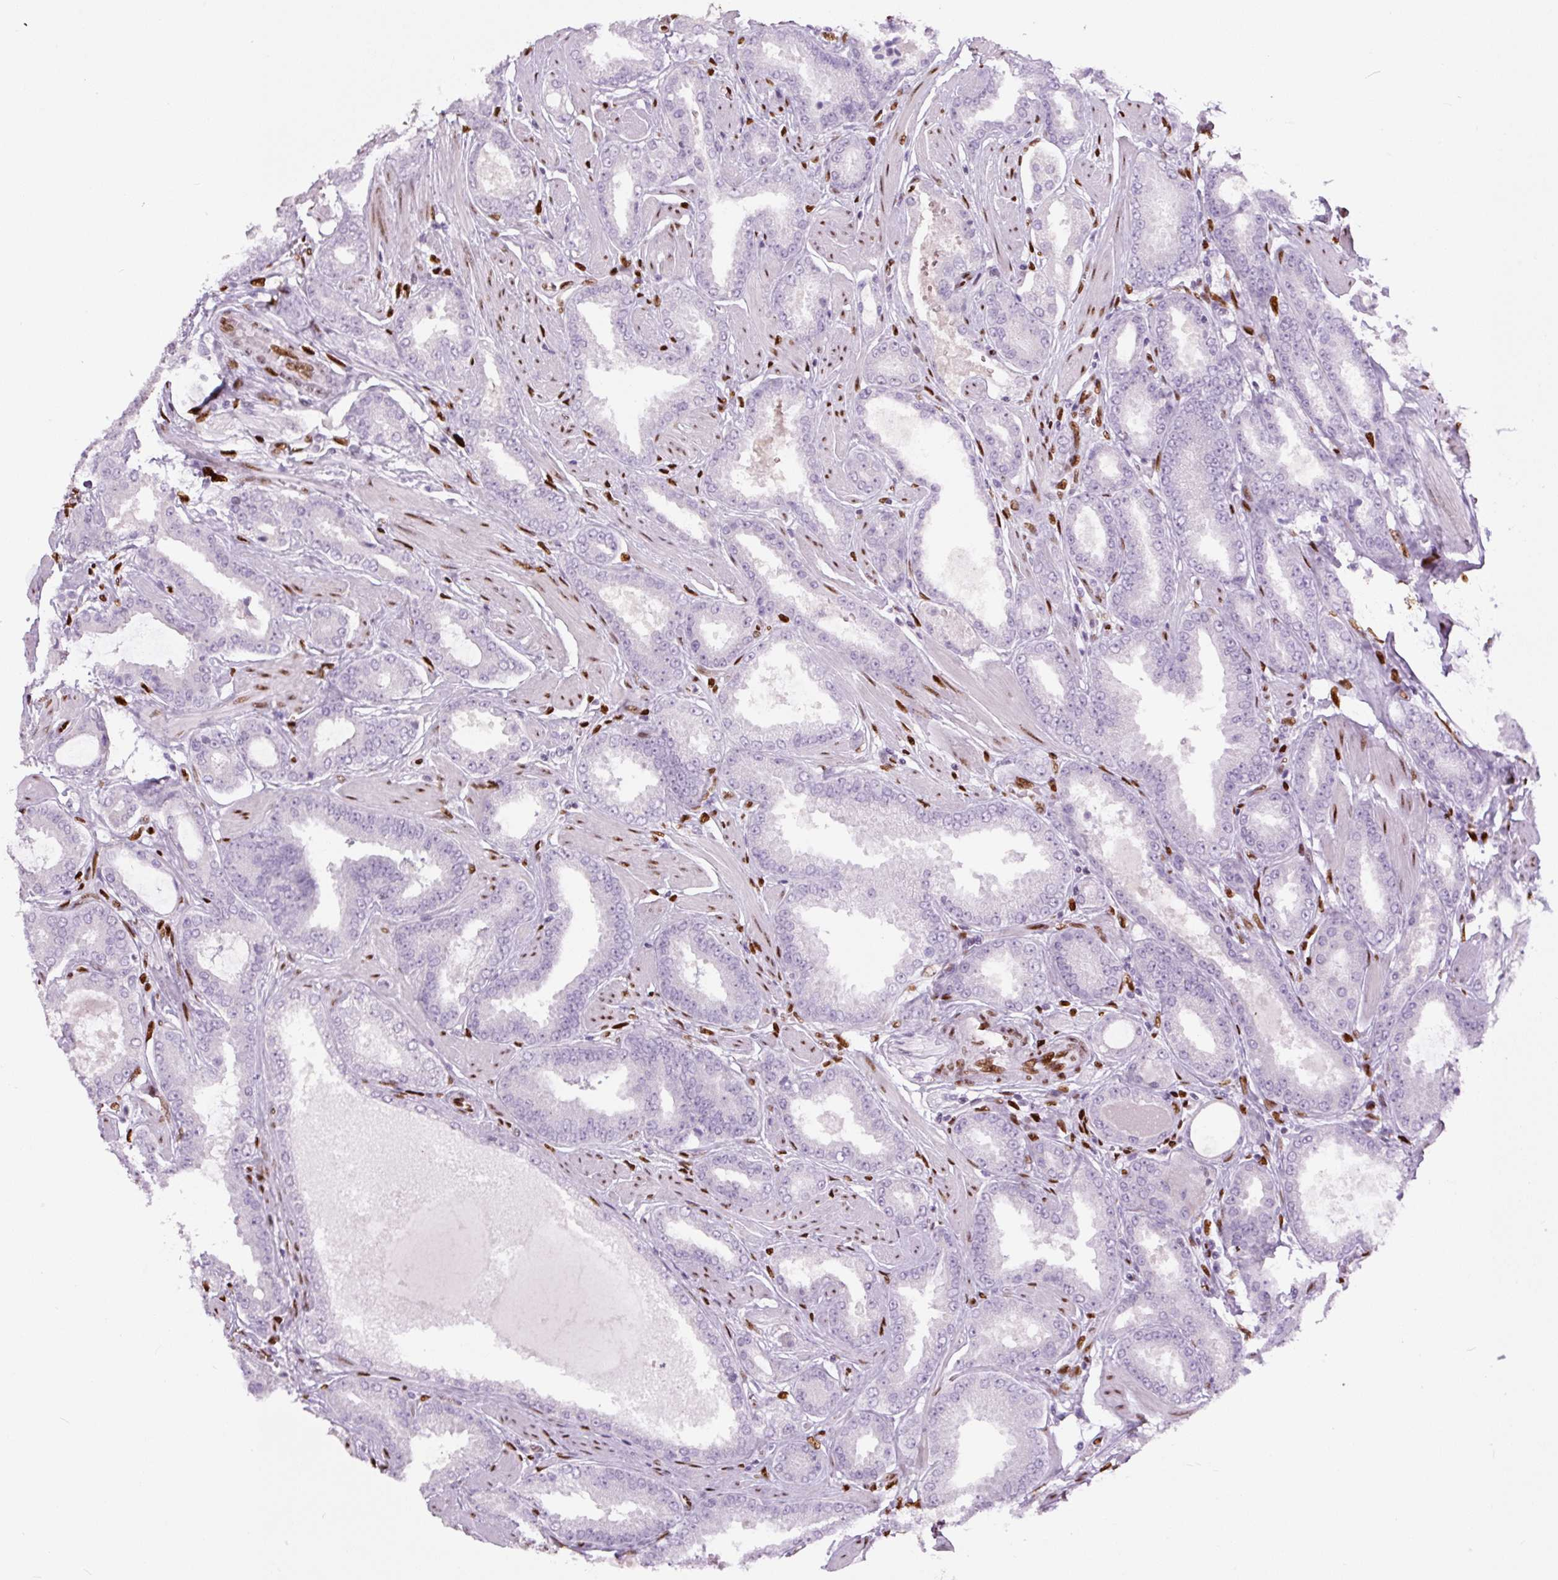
{"staining": {"intensity": "negative", "quantity": "none", "location": "none"}, "tissue": "prostate cancer", "cell_type": "Tumor cells", "image_type": "cancer", "snomed": [{"axis": "morphology", "description": "Adenocarcinoma, Low grade"}, {"axis": "topography", "description": "Prostate"}], "caption": "Protein analysis of prostate adenocarcinoma (low-grade) displays no significant expression in tumor cells.", "gene": "ZEB1", "patient": {"sex": "male", "age": 42}}